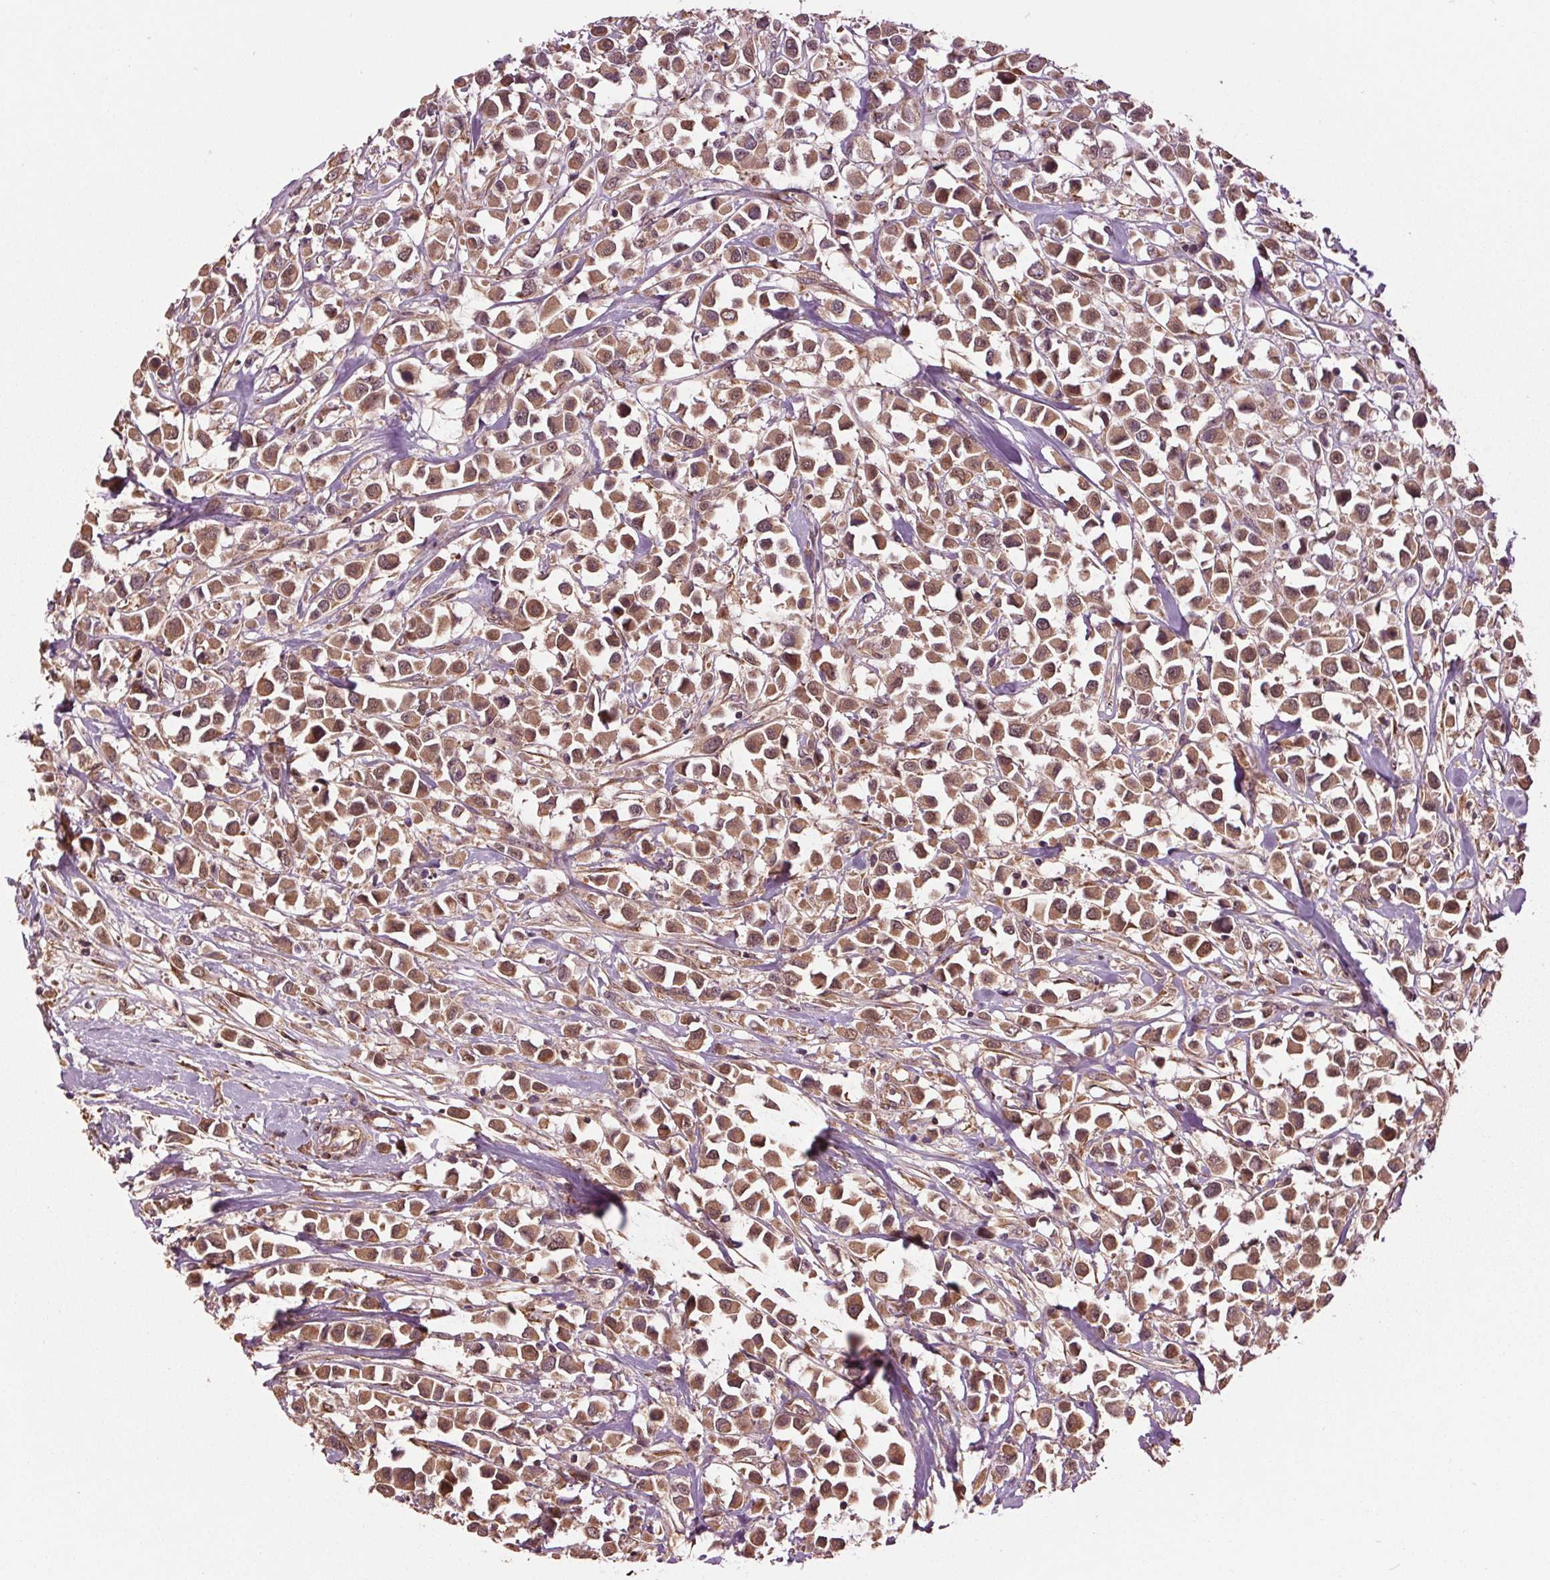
{"staining": {"intensity": "moderate", "quantity": ">75%", "location": "cytoplasmic/membranous"}, "tissue": "breast cancer", "cell_type": "Tumor cells", "image_type": "cancer", "snomed": [{"axis": "morphology", "description": "Duct carcinoma"}, {"axis": "topography", "description": "Breast"}], "caption": "A brown stain shows moderate cytoplasmic/membranous staining of a protein in intraductal carcinoma (breast) tumor cells.", "gene": "RNPEP", "patient": {"sex": "female", "age": 61}}